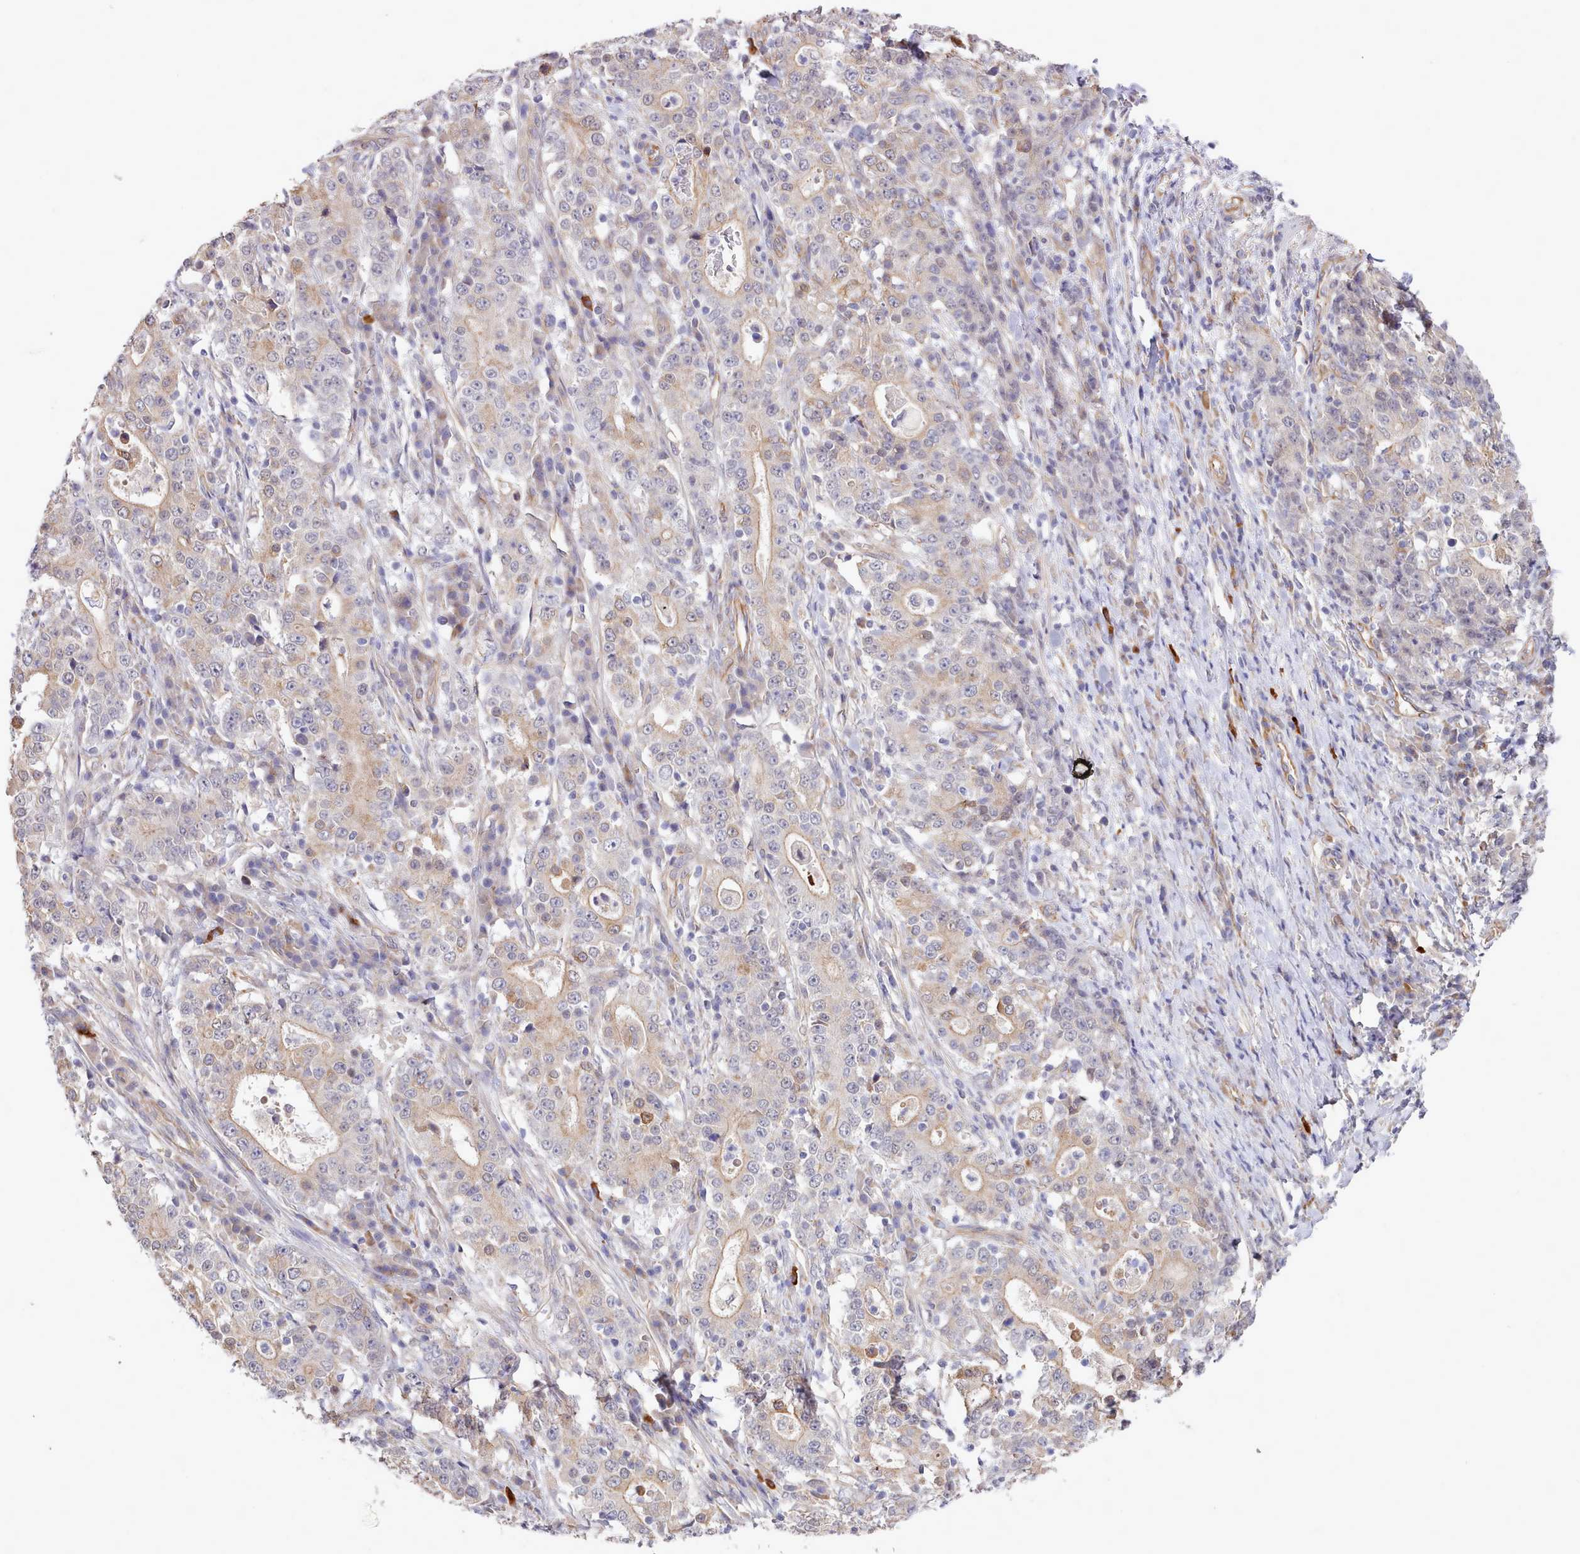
{"staining": {"intensity": "weak", "quantity": "25%-75%", "location": "cytoplasmic/membranous"}, "tissue": "stomach cancer", "cell_type": "Tumor cells", "image_type": "cancer", "snomed": [{"axis": "morphology", "description": "Normal tissue, NOS"}, {"axis": "morphology", "description": "Adenocarcinoma, NOS"}, {"axis": "topography", "description": "Stomach, upper"}, {"axis": "topography", "description": "Stomach"}], "caption": "Brown immunohistochemical staining in stomach cancer demonstrates weak cytoplasmic/membranous expression in approximately 25%-75% of tumor cells.", "gene": "ZC3H13", "patient": {"sex": "male", "age": 59}}